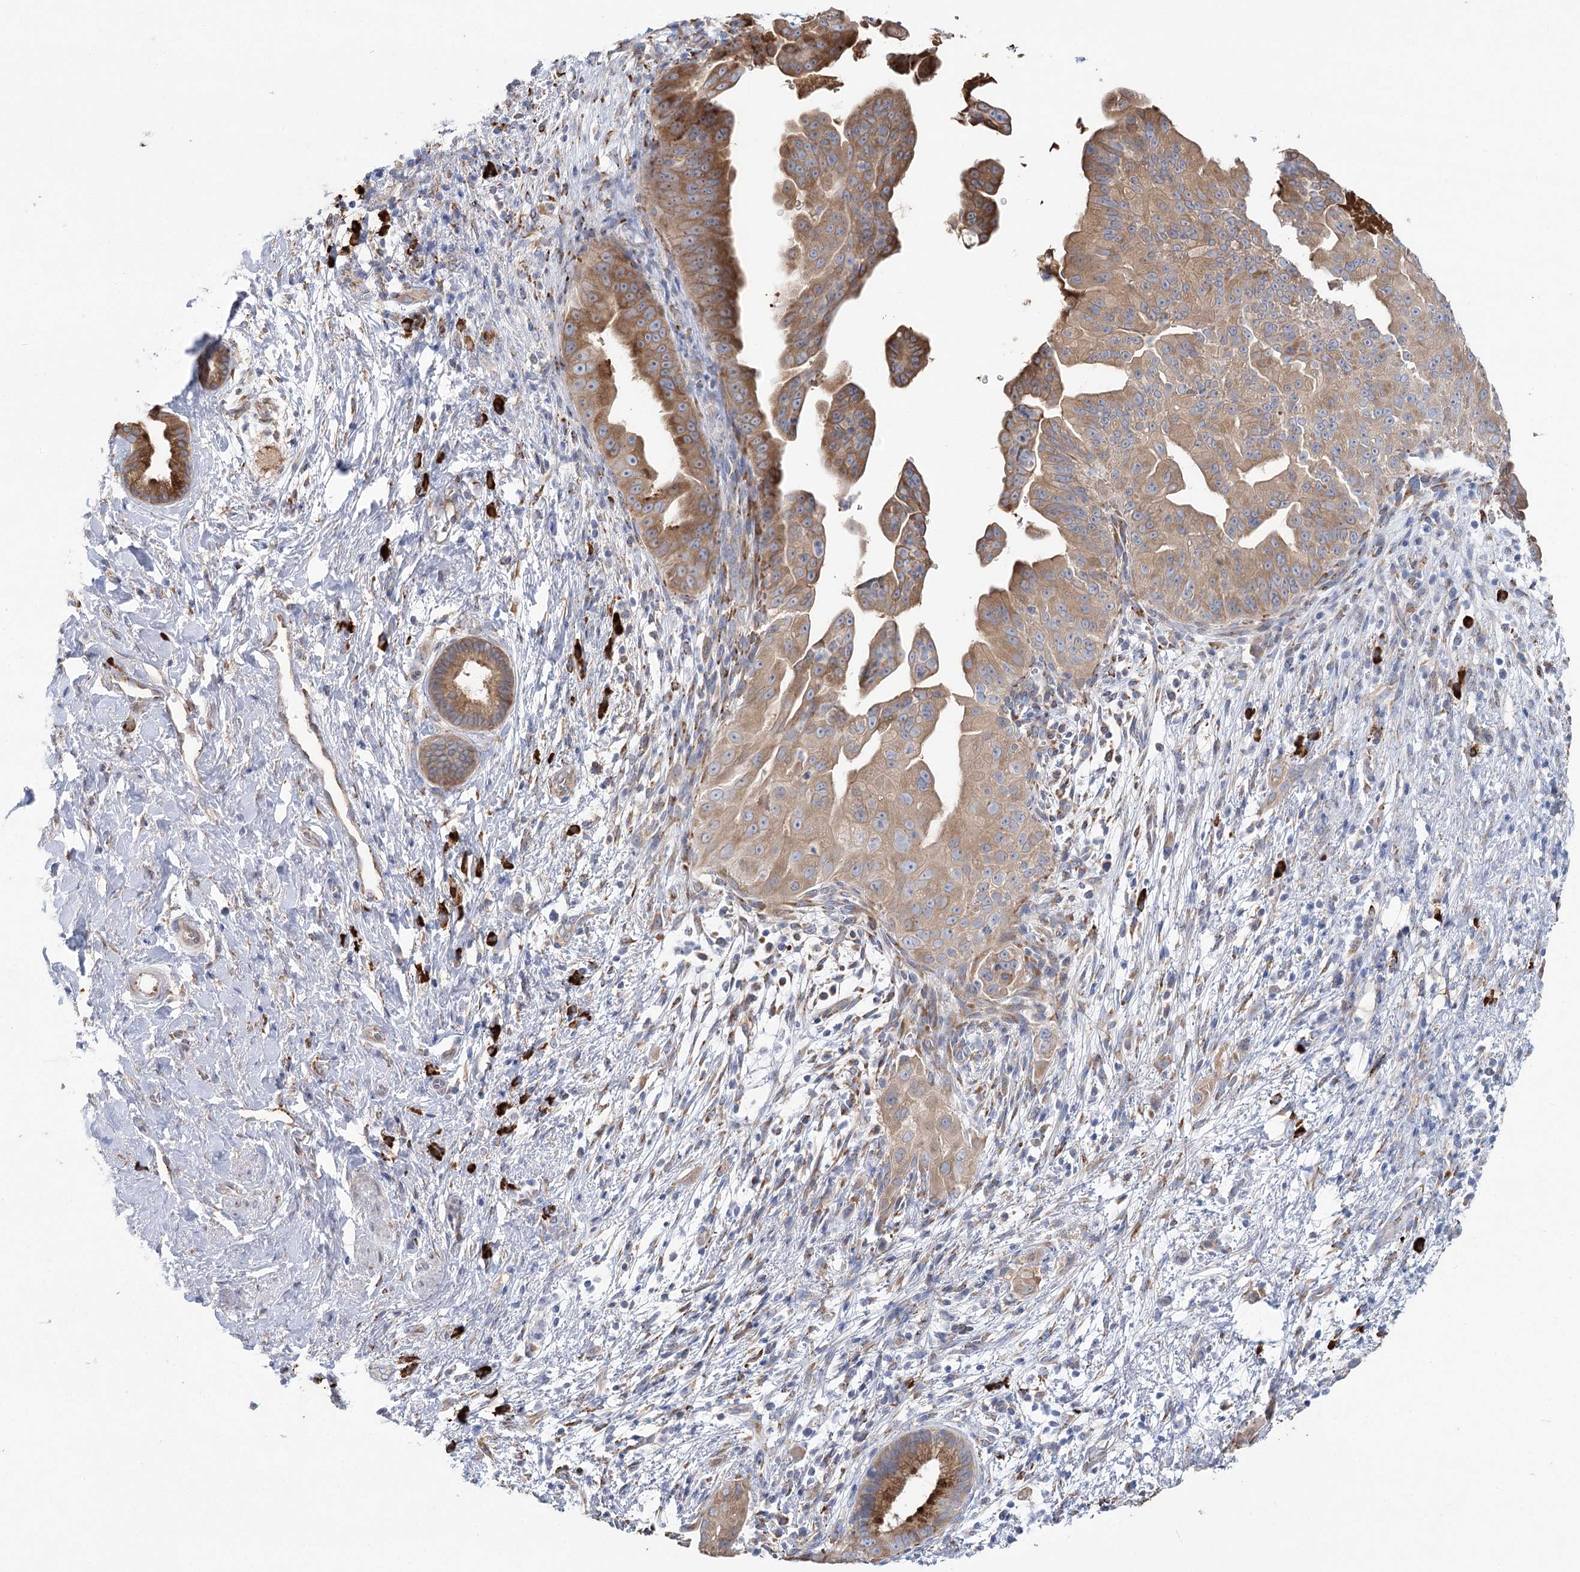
{"staining": {"intensity": "moderate", "quantity": ">75%", "location": "cytoplasmic/membranous"}, "tissue": "pancreatic cancer", "cell_type": "Tumor cells", "image_type": "cancer", "snomed": [{"axis": "morphology", "description": "Adenocarcinoma, NOS"}, {"axis": "topography", "description": "Pancreas"}], "caption": "An image showing moderate cytoplasmic/membranous expression in approximately >75% of tumor cells in pancreatic cancer (adenocarcinoma), as visualized by brown immunohistochemical staining.", "gene": "METTL24", "patient": {"sex": "female", "age": 78}}